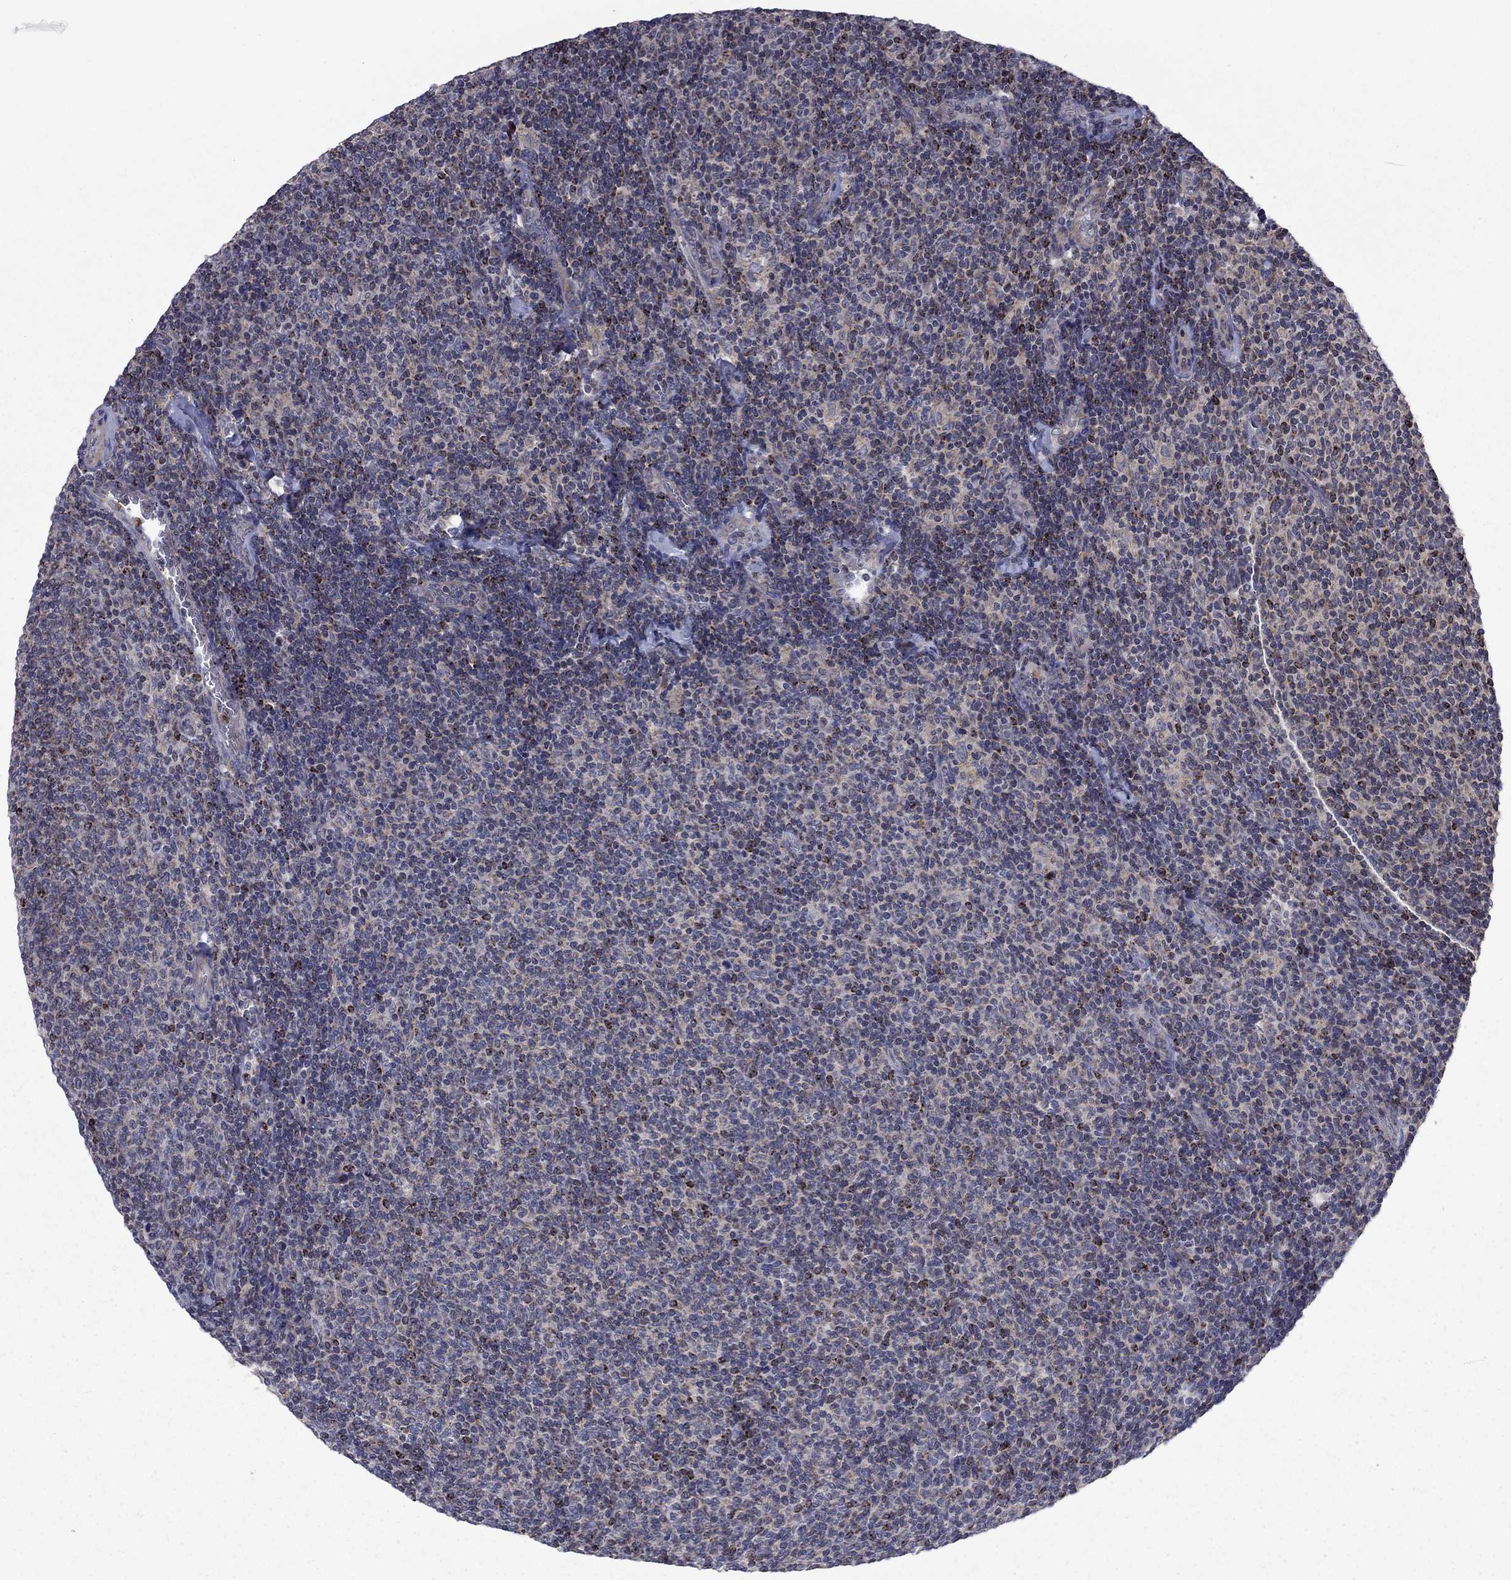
{"staining": {"intensity": "negative", "quantity": "none", "location": "none"}, "tissue": "lymphoma", "cell_type": "Tumor cells", "image_type": "cancer", "snomed": [{"axis": "morphology", "description": "Malignant lymphoma, non-Hodgkin's type, Low grade"}, {"axis": "topography", "description": "Lymph node"}], "caption": "IHC of human low-grade malignant lymphoma, non-Hodgkin's type demonstrates no positivity in tumor cells. (DAB immunohistochemistry (IHC), high magnification).", "gene": "DOP1B", "patient": {"sex": "male", "age": 52}}